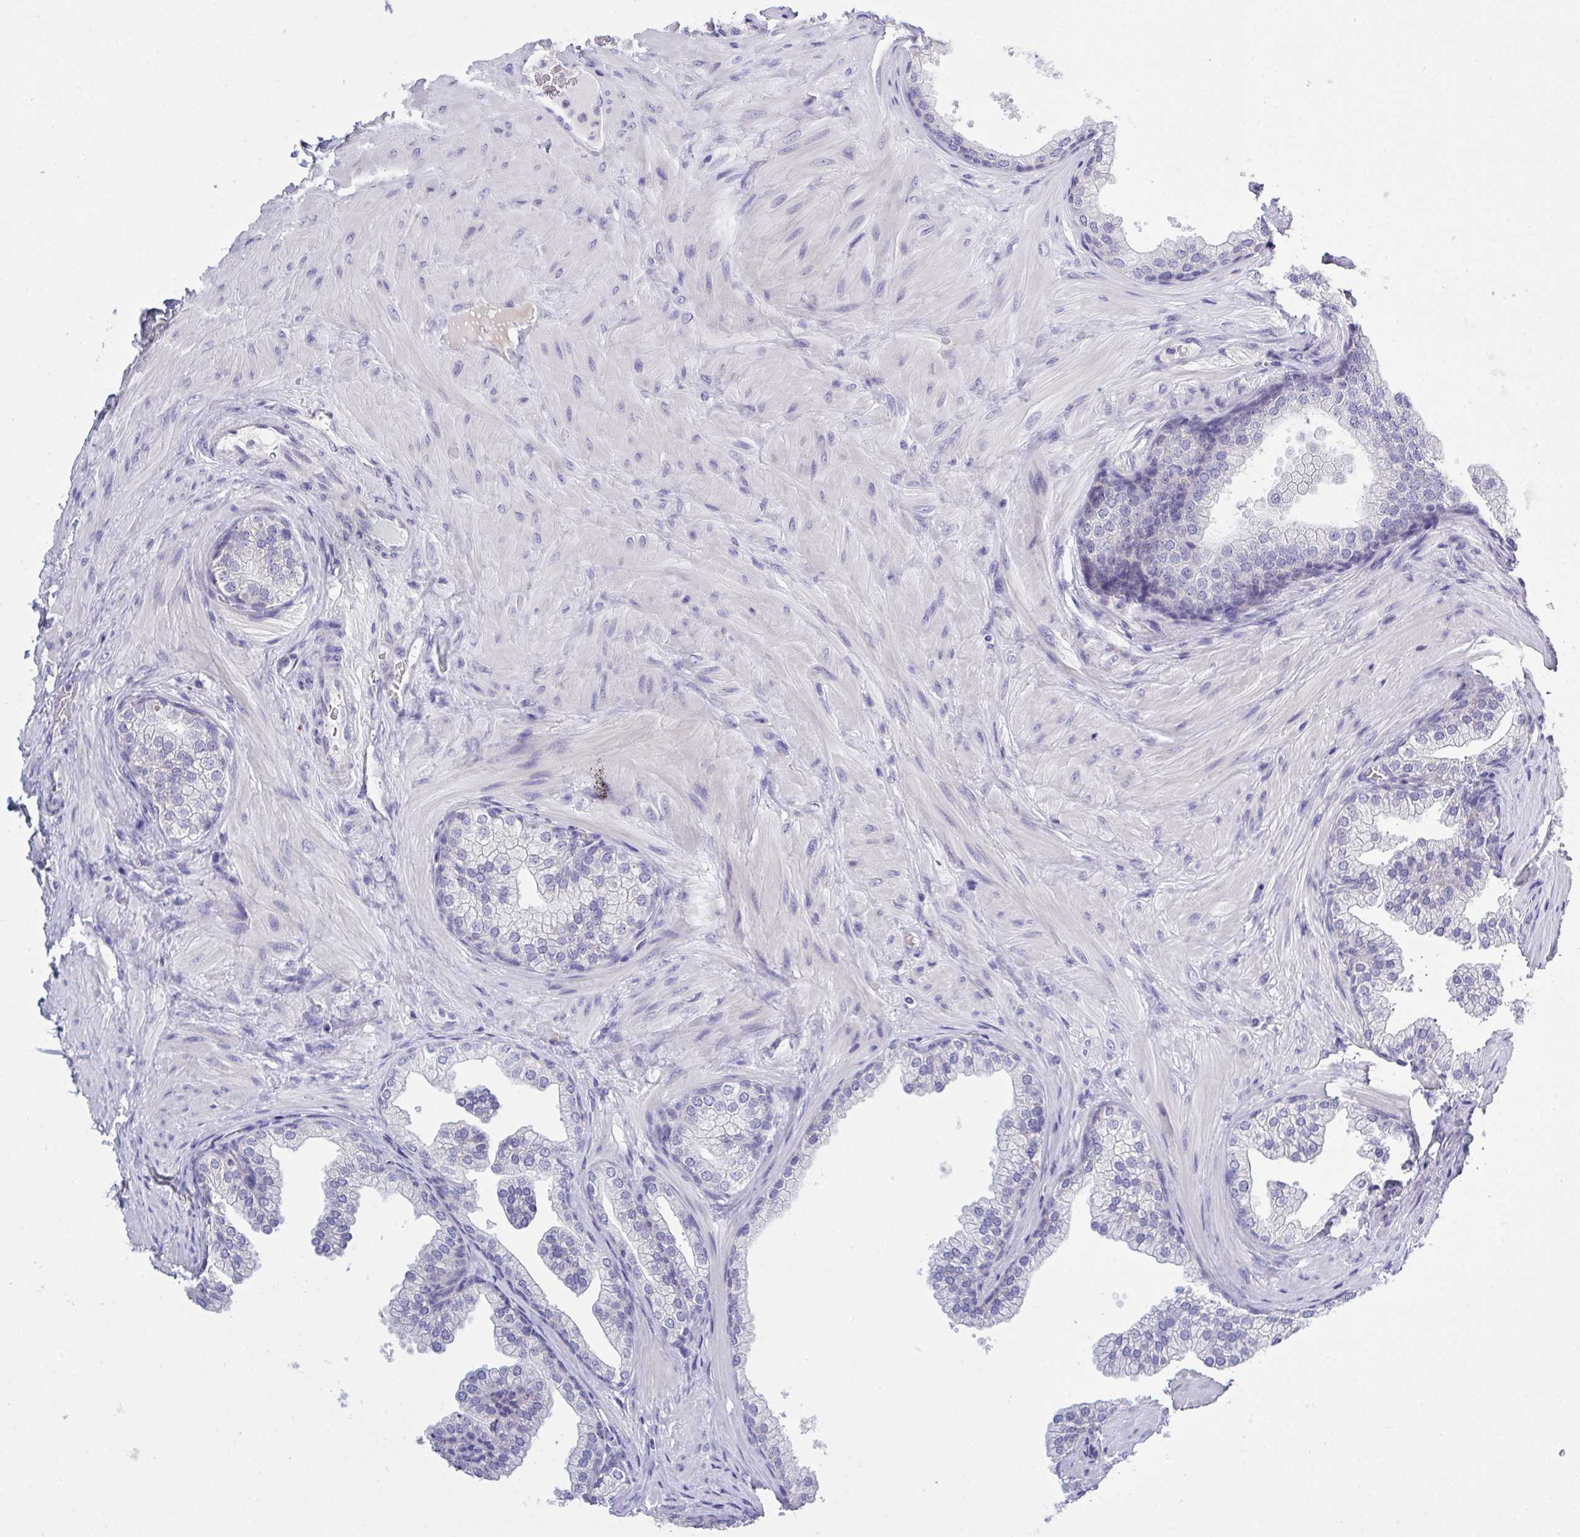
{"staining": {"intensity": "negative", "quantity": "none", "location": "none"}, "tissue": "prostate", "cell_type": "Glandular cells", "image_type": "normal", "snomed": [{"axis": "morphology", "description": "Normal tissue, NOS"}, {"axis": "topography", "description": "Prostate"}], "caption": "Immunohistochemistry (IHC) image of normal prostate stained for a protein (brown), which demonstrates no staining in glandular cells. The staining is performed using DAB (3,3'-diaminobenzidine) brown chromogen with nuclei counter-stained in using hematoxylin.", "gene": "LRRC58", "patient": {"sex": "male", "age": 37}}